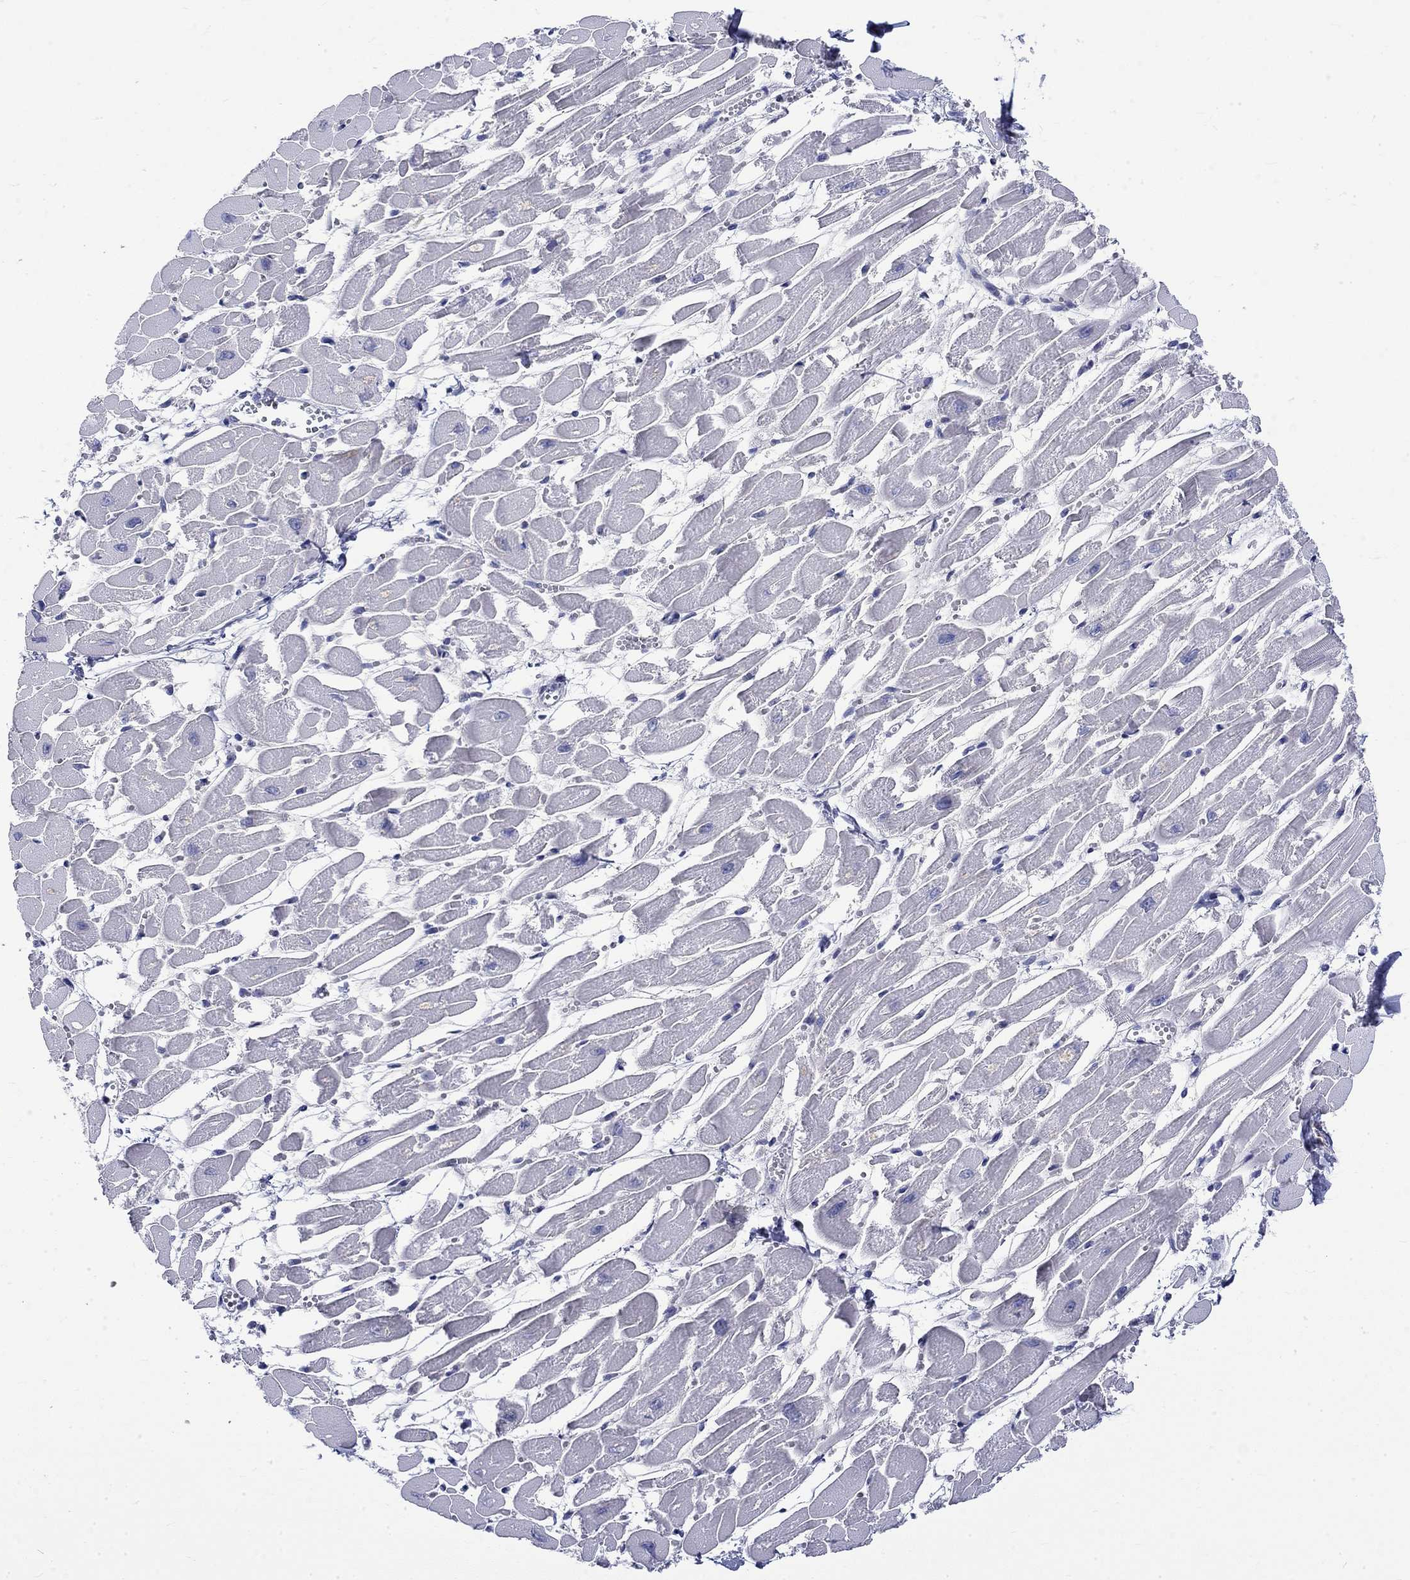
{"staining": {"intensity": "negative", "quantity": "none", "location": "none"}, "tissue": "heart muscle", "cell_type": "Cardiomyocytes", "image_type": "normal", "snomed": [{"axis": "morphology", "description": "Normal tissue, NOS"}, {"axis": "topography", "description": "Heart"}], "caption": "A photomicrograph of heart muscle stained for a protein exhibits no brown staining in cardiomyocytes.", "gene": "ST6GALNAC1", "patient": {"sex": "female", "age": 52}}